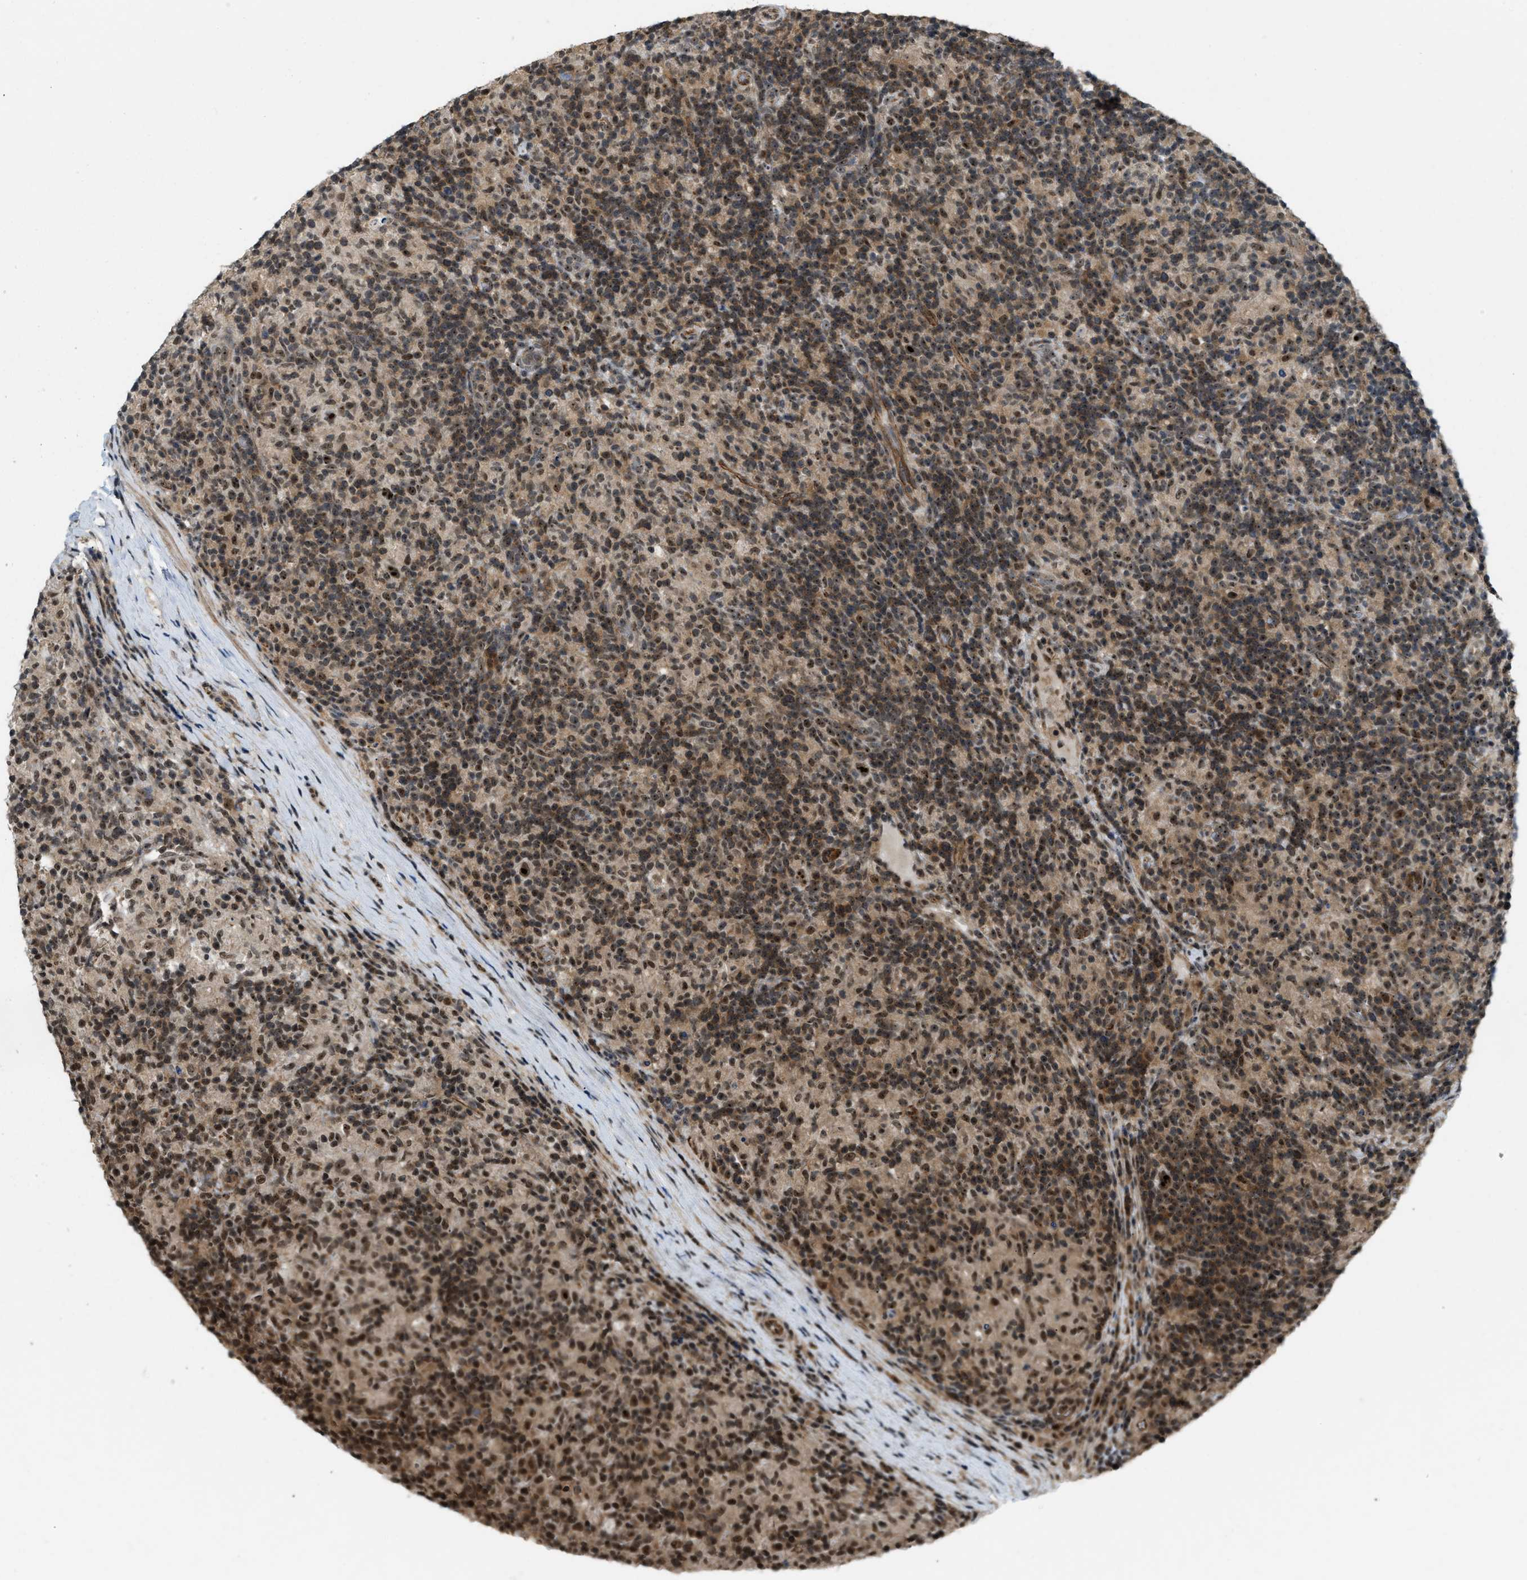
{"staining": {"intensity": "moderate", "quantity": ">75%", "location": "nuclear"}, "tissue": "lymphoma", "cell_type": "Tumor cells", "image_type": "cancer", "snomed": [{"axis": "morphology", "description": "Hodgkin's disease, NOS"}, {"axis": "topography", "description": "Lymph node"}], "caption": "Tumor cells display medium levels of moderate nuclear expression in about >75% of cells in human Hodgkin's disease.", "gene": "E2F1", "patient": {"sex": "male", "age": 70}}